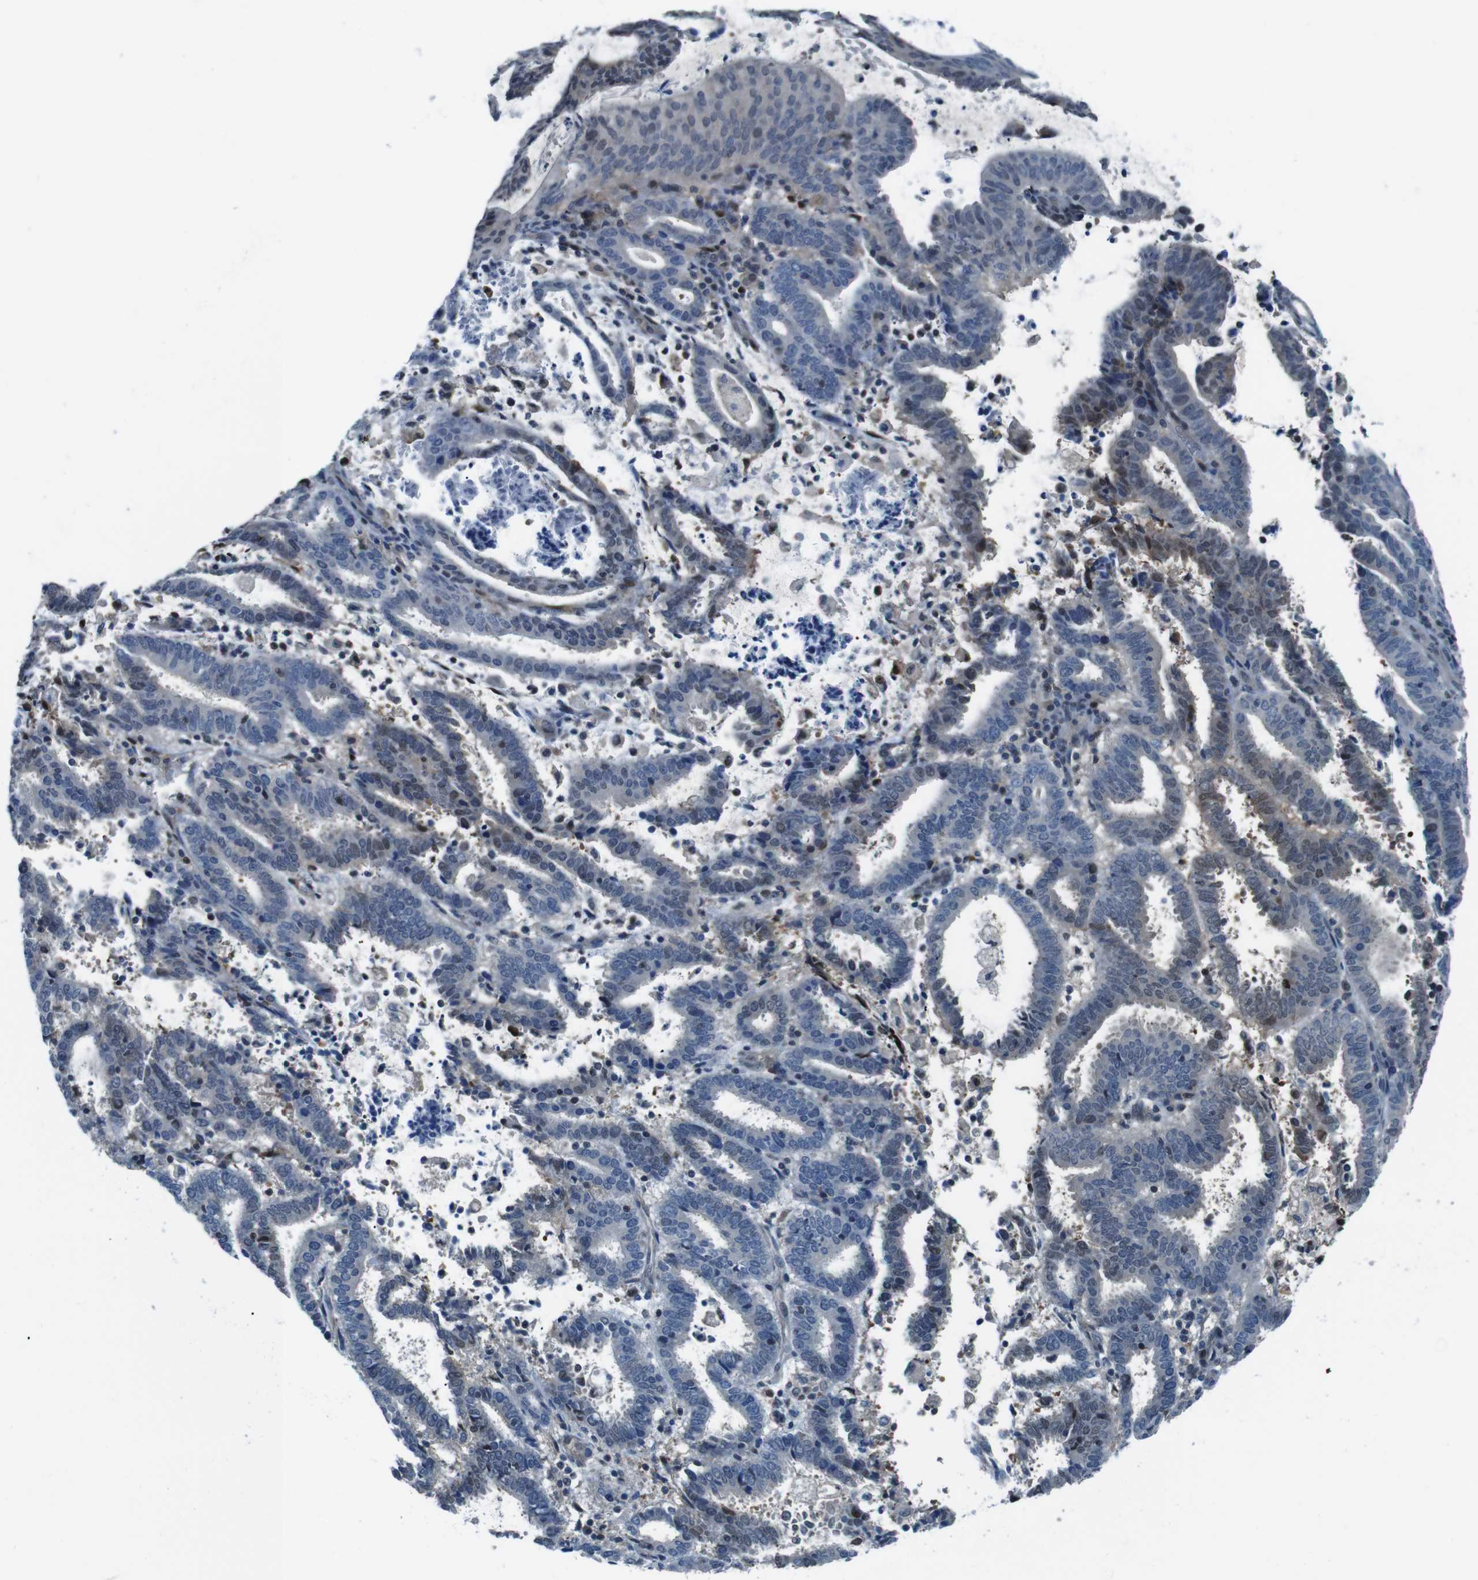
{"staining": {"intensity": "moderate", "quantity": "25%-75%", "location": "cytoplasmic/membranous,nuclear"}, "tissue": "endometrial cancer", "cell_type": "Tumor cells", "image_type": "cancer", "snomed": [{"axis": "morphology", "description": "Adenocarcinoma, NOS"}, {"axis": "topography", "description": "Uterus"}], "caption": "Endometrial cancer was stained to show a protein in brown. There is medium levels of moderate cytoplasmic/membranous and nuclear expression in about 25%-75% of tumor cells.", "gene": "NANOS2", "patient": {"sex": "female", "age": 83}}